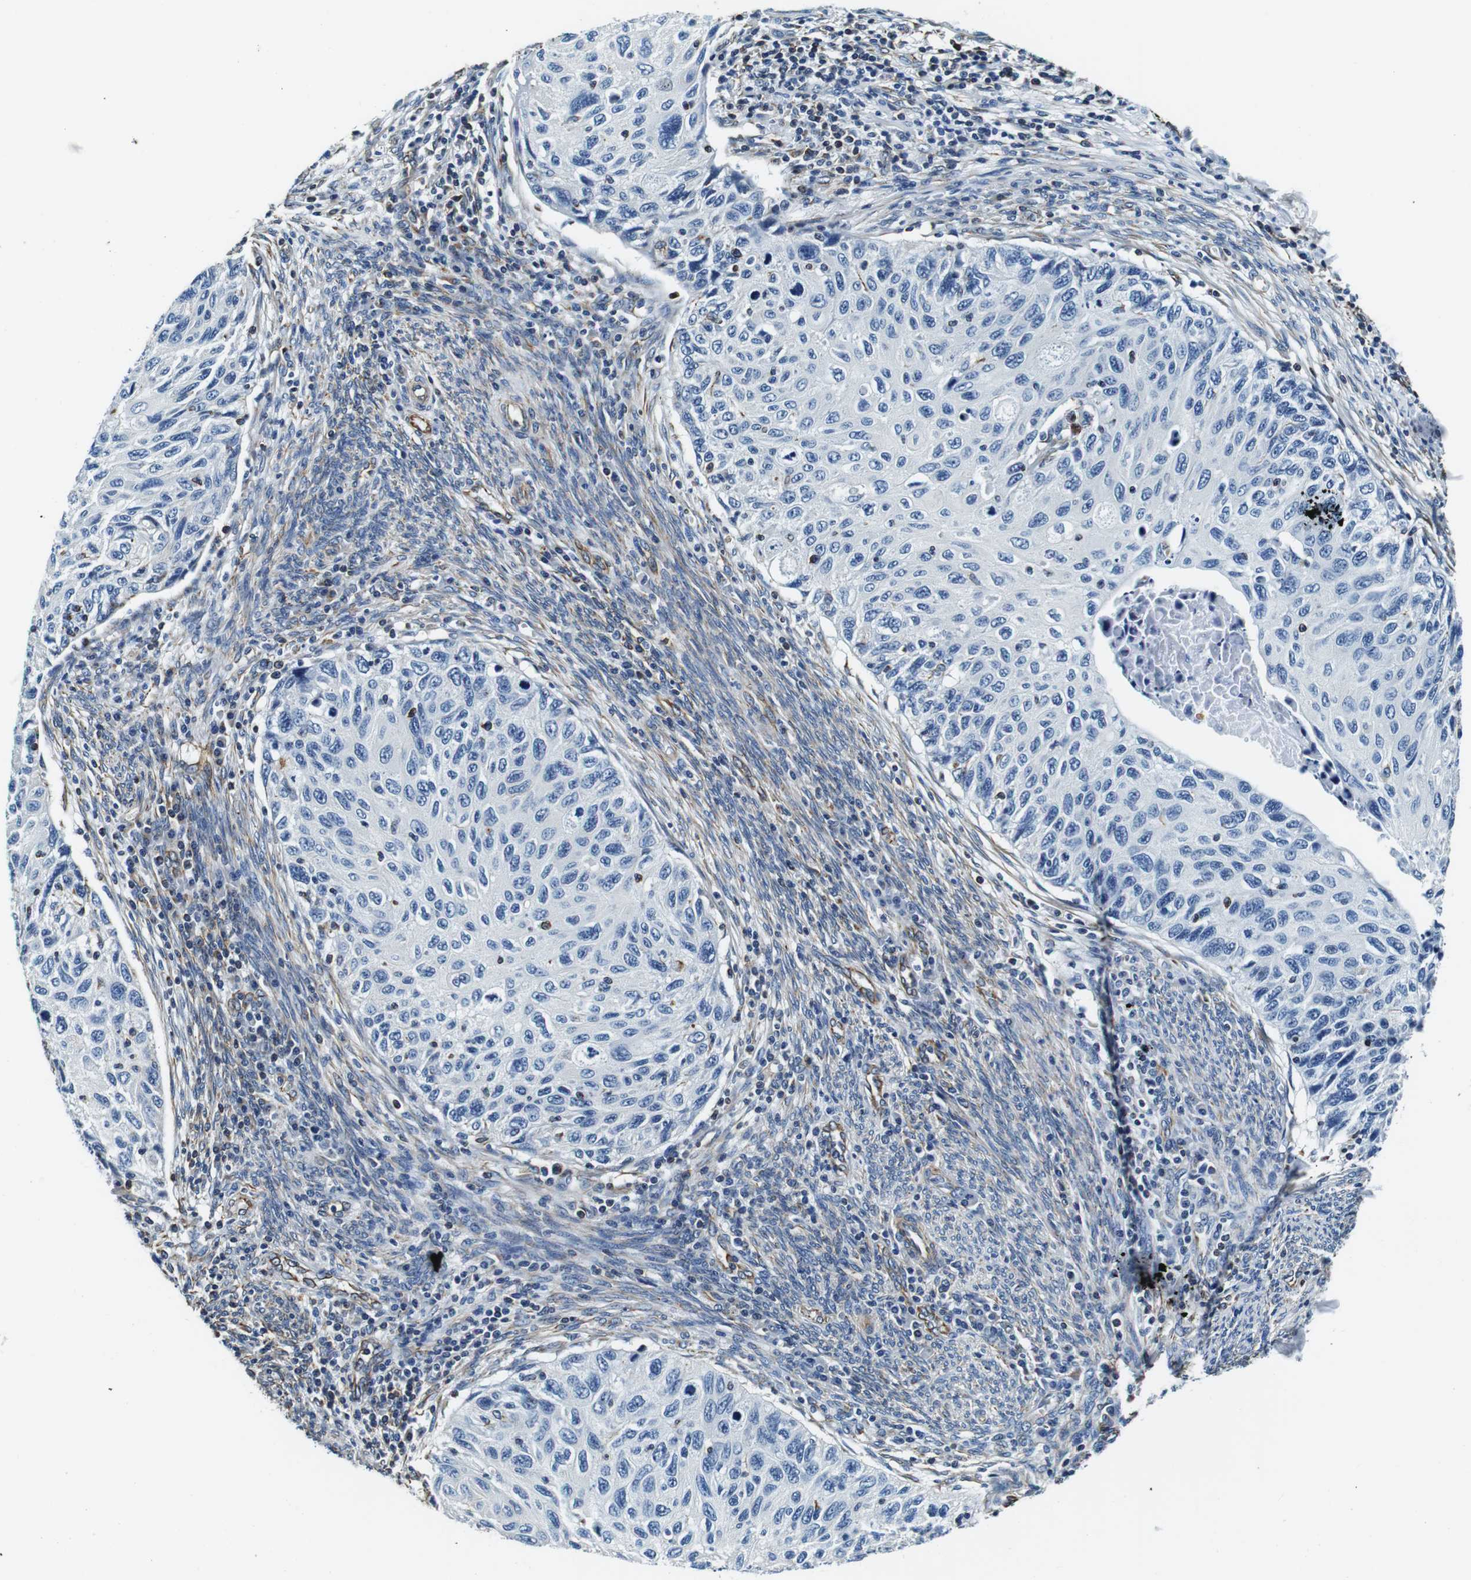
{"staining": {"intensity": "negative", "quantity": "none", "location": "none"}, "tissue": "cervical cancer", "cell_type": "Tumor cells", "image_type": "cancer", "snomed": [{"axis": "morphology", "description": "Squamous cell carcinoma, NOS"}, {"axis": "topography", "description": "Cervix"}], "caption": "Cervical cancer (squamous cell carcinoma) was stained to show a protein in brown. There is no significant expression in tumor cells.", "gene": "GJE1", "patient": {"sex": "female", "age": 70}}